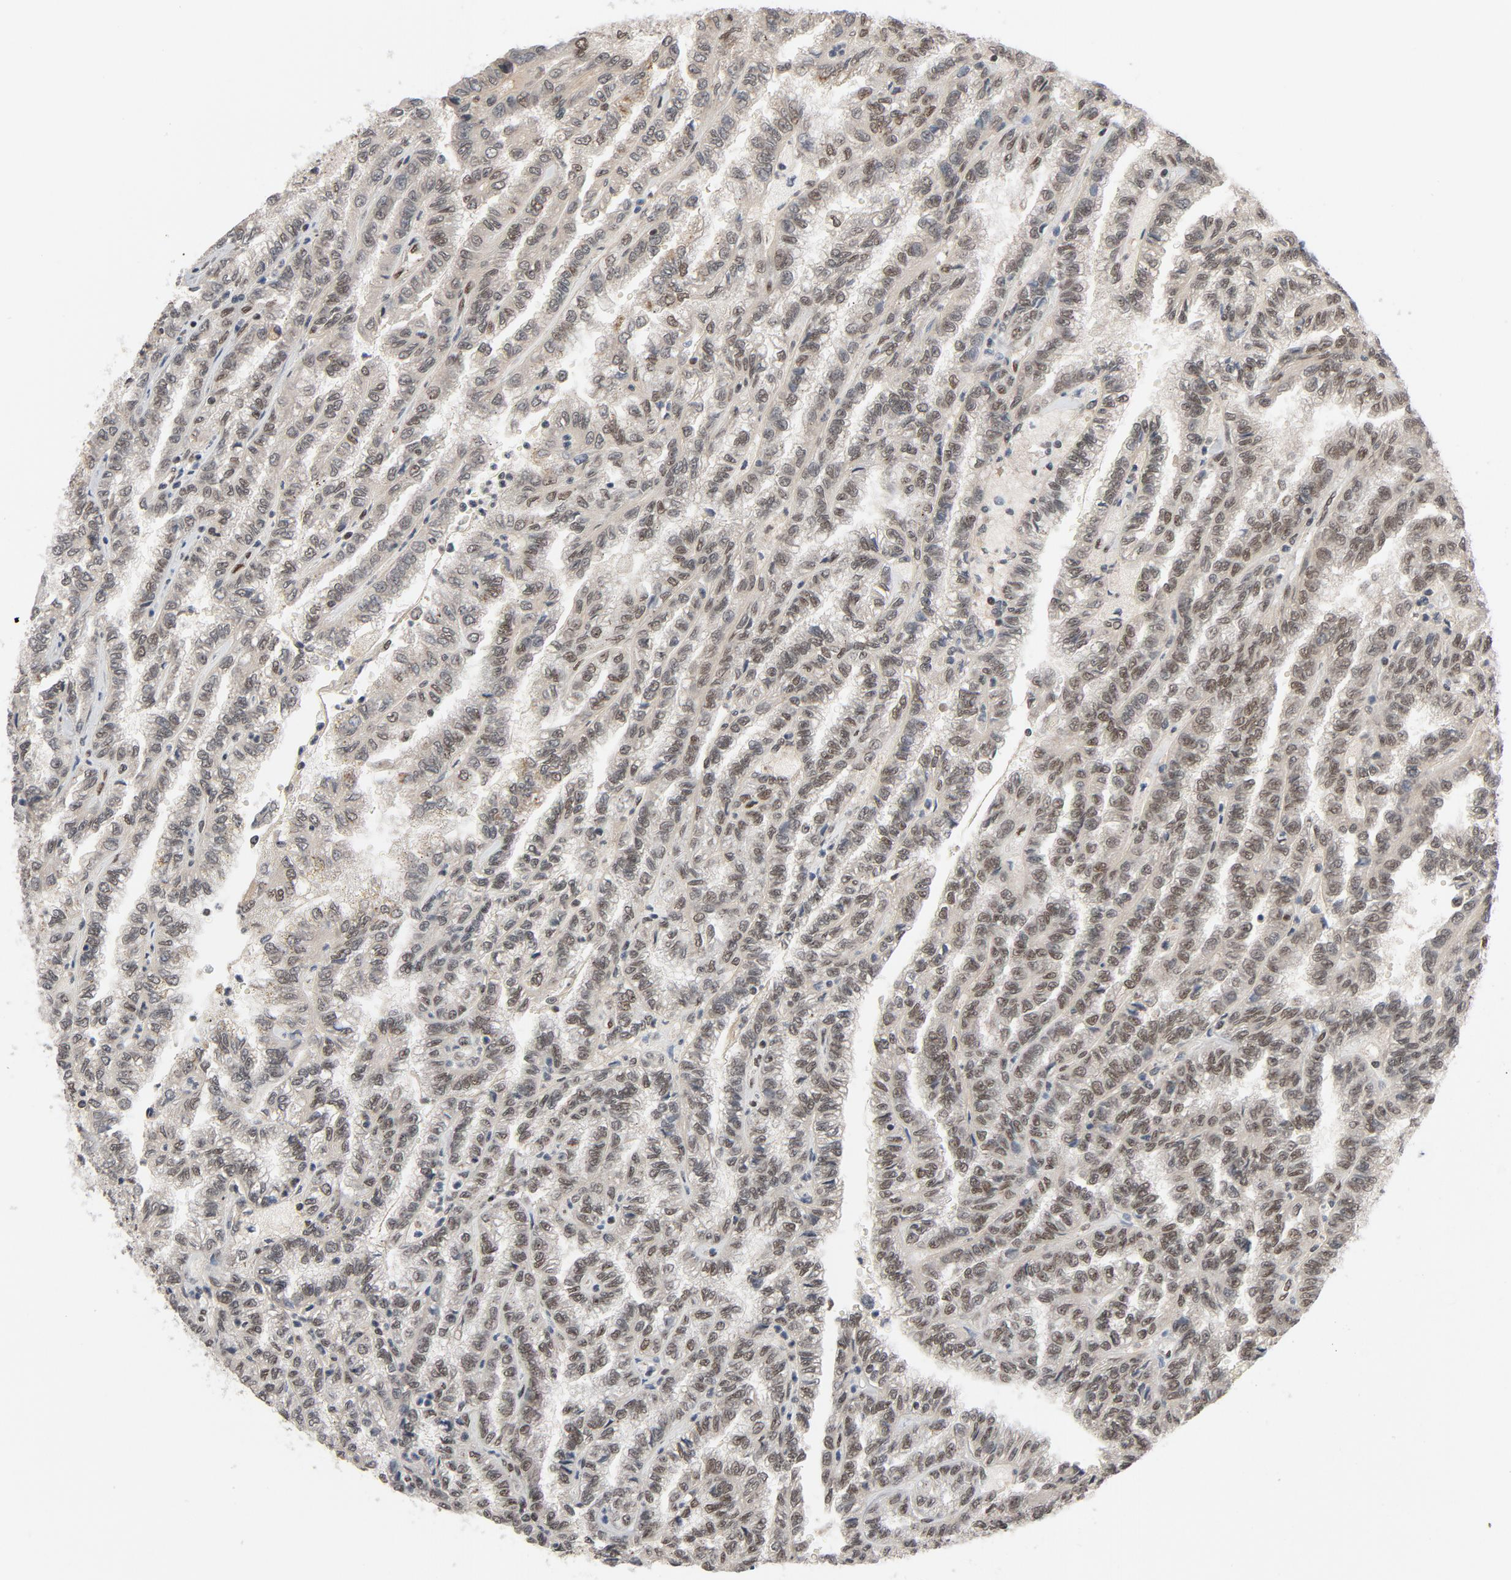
{"staining": {"intensity": "moderate", "quantity": ">75%", "location": "nuclear"}, "tissue": "renal cancer", "cell_type": "Tumor cells", "image_type": "cancer", "snomed": [{"axis": "morphology", "description": "Inflammation, NOS"}, {"axis": "morphology", "description": "Adenocarcinoma, NOS"}, {"axis": "topography", "description": "Kidney"}], "caption": "High-power microscopy captured an immunohistochemistry photomicrograph of adenocarcinoma (renal), revealing moderate nuclear positivity in about >75% of tumor cells.", "gene": "SMARCD1", "patient": {"sex": "male", "age": 68}}